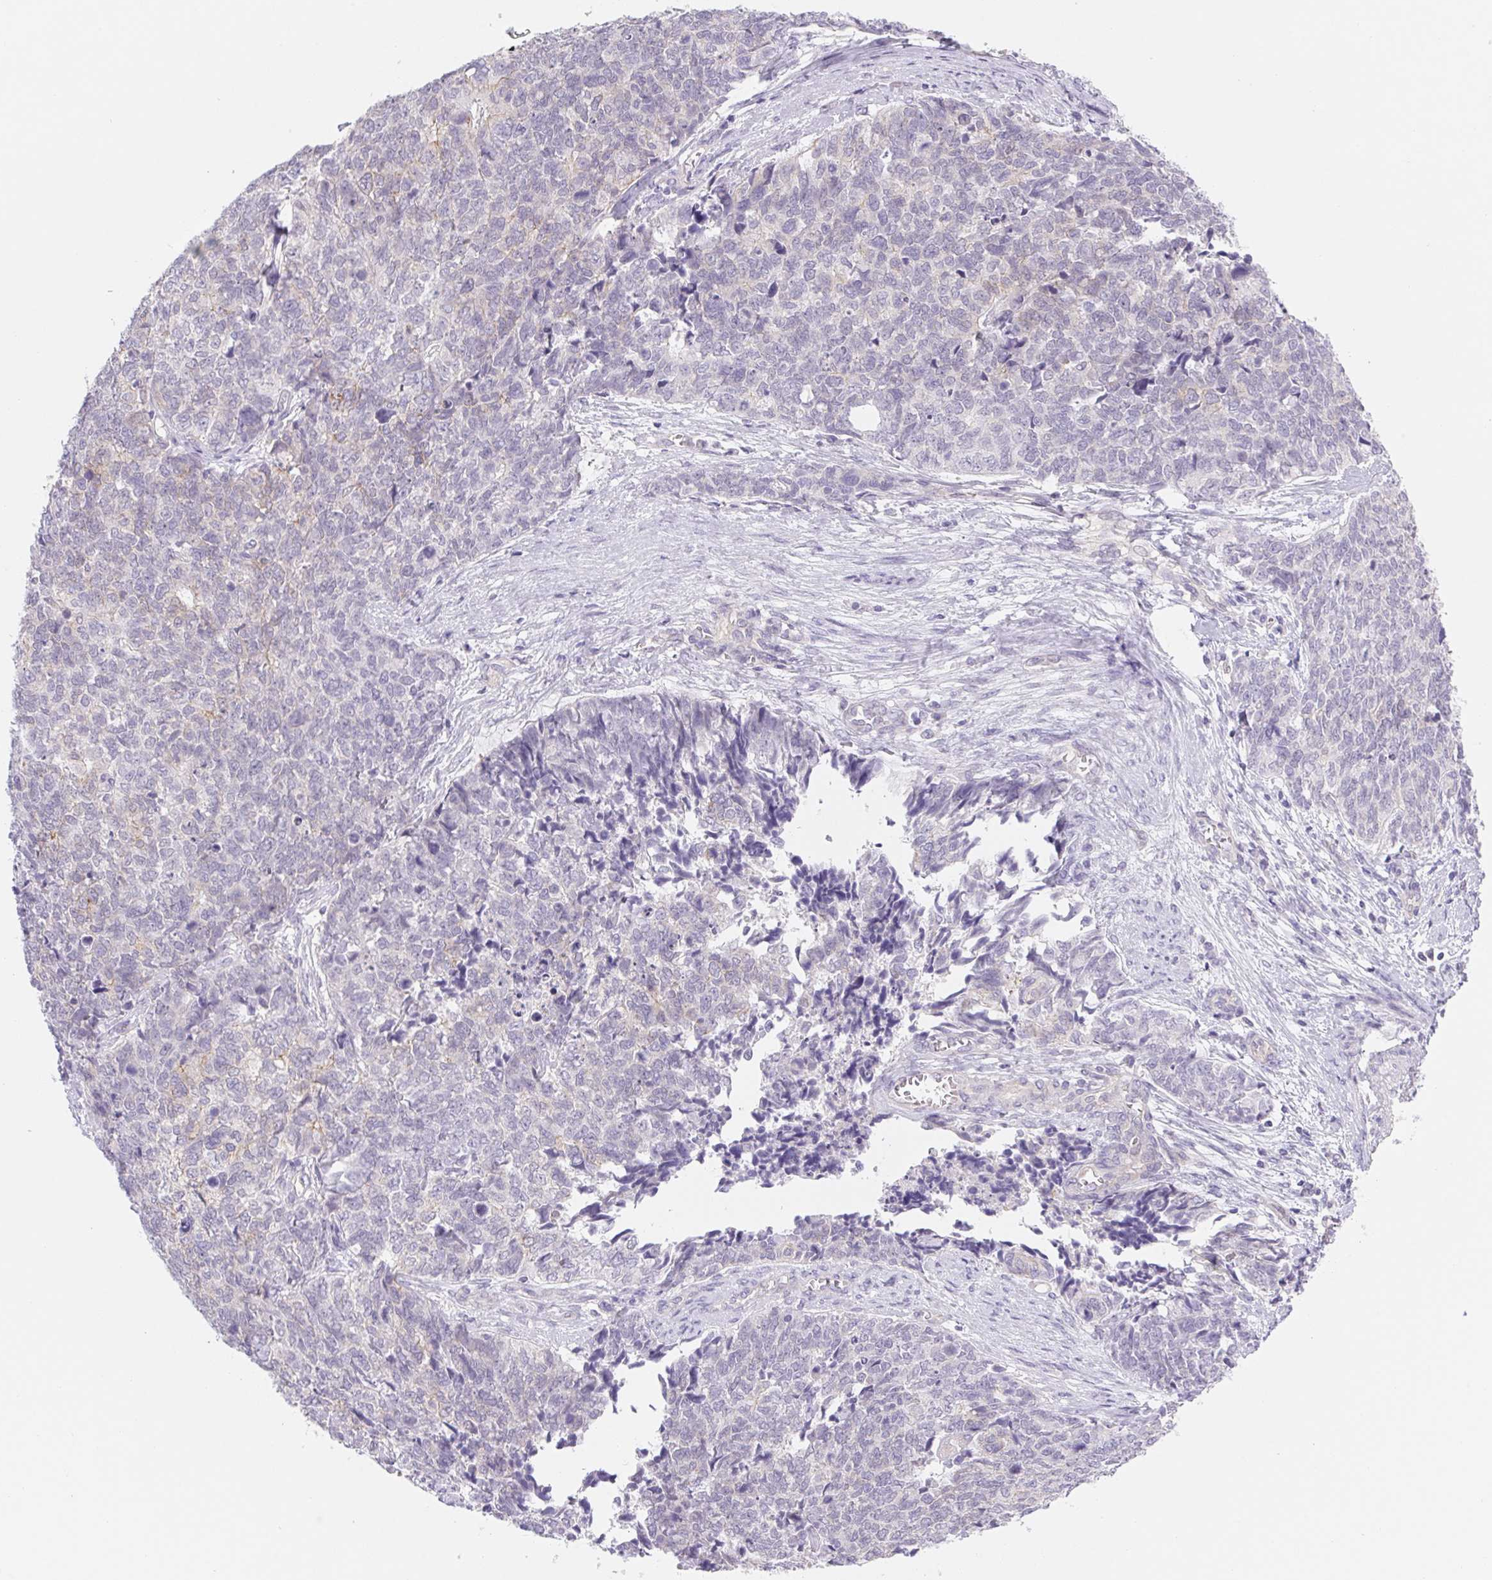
{"staining": {"intensity": "negative", "quantity": "none", "location": "none"}, "tissue": "cervical cancer", "cell_type": "Tumor cells", "image_type": "cancer", "snomed": [{"axis": "morphology", "description": "Adenocarcinoma, NOS"}, {"axis": "topography", "description": "Cervix"}], "caption": "This is a image of immunohistochemistry staining of cervical adenocarcinoma, which shows no expression in tumor cells.", "gene": "CTNND2", "patient": {"sex": "female", "age": 63}}